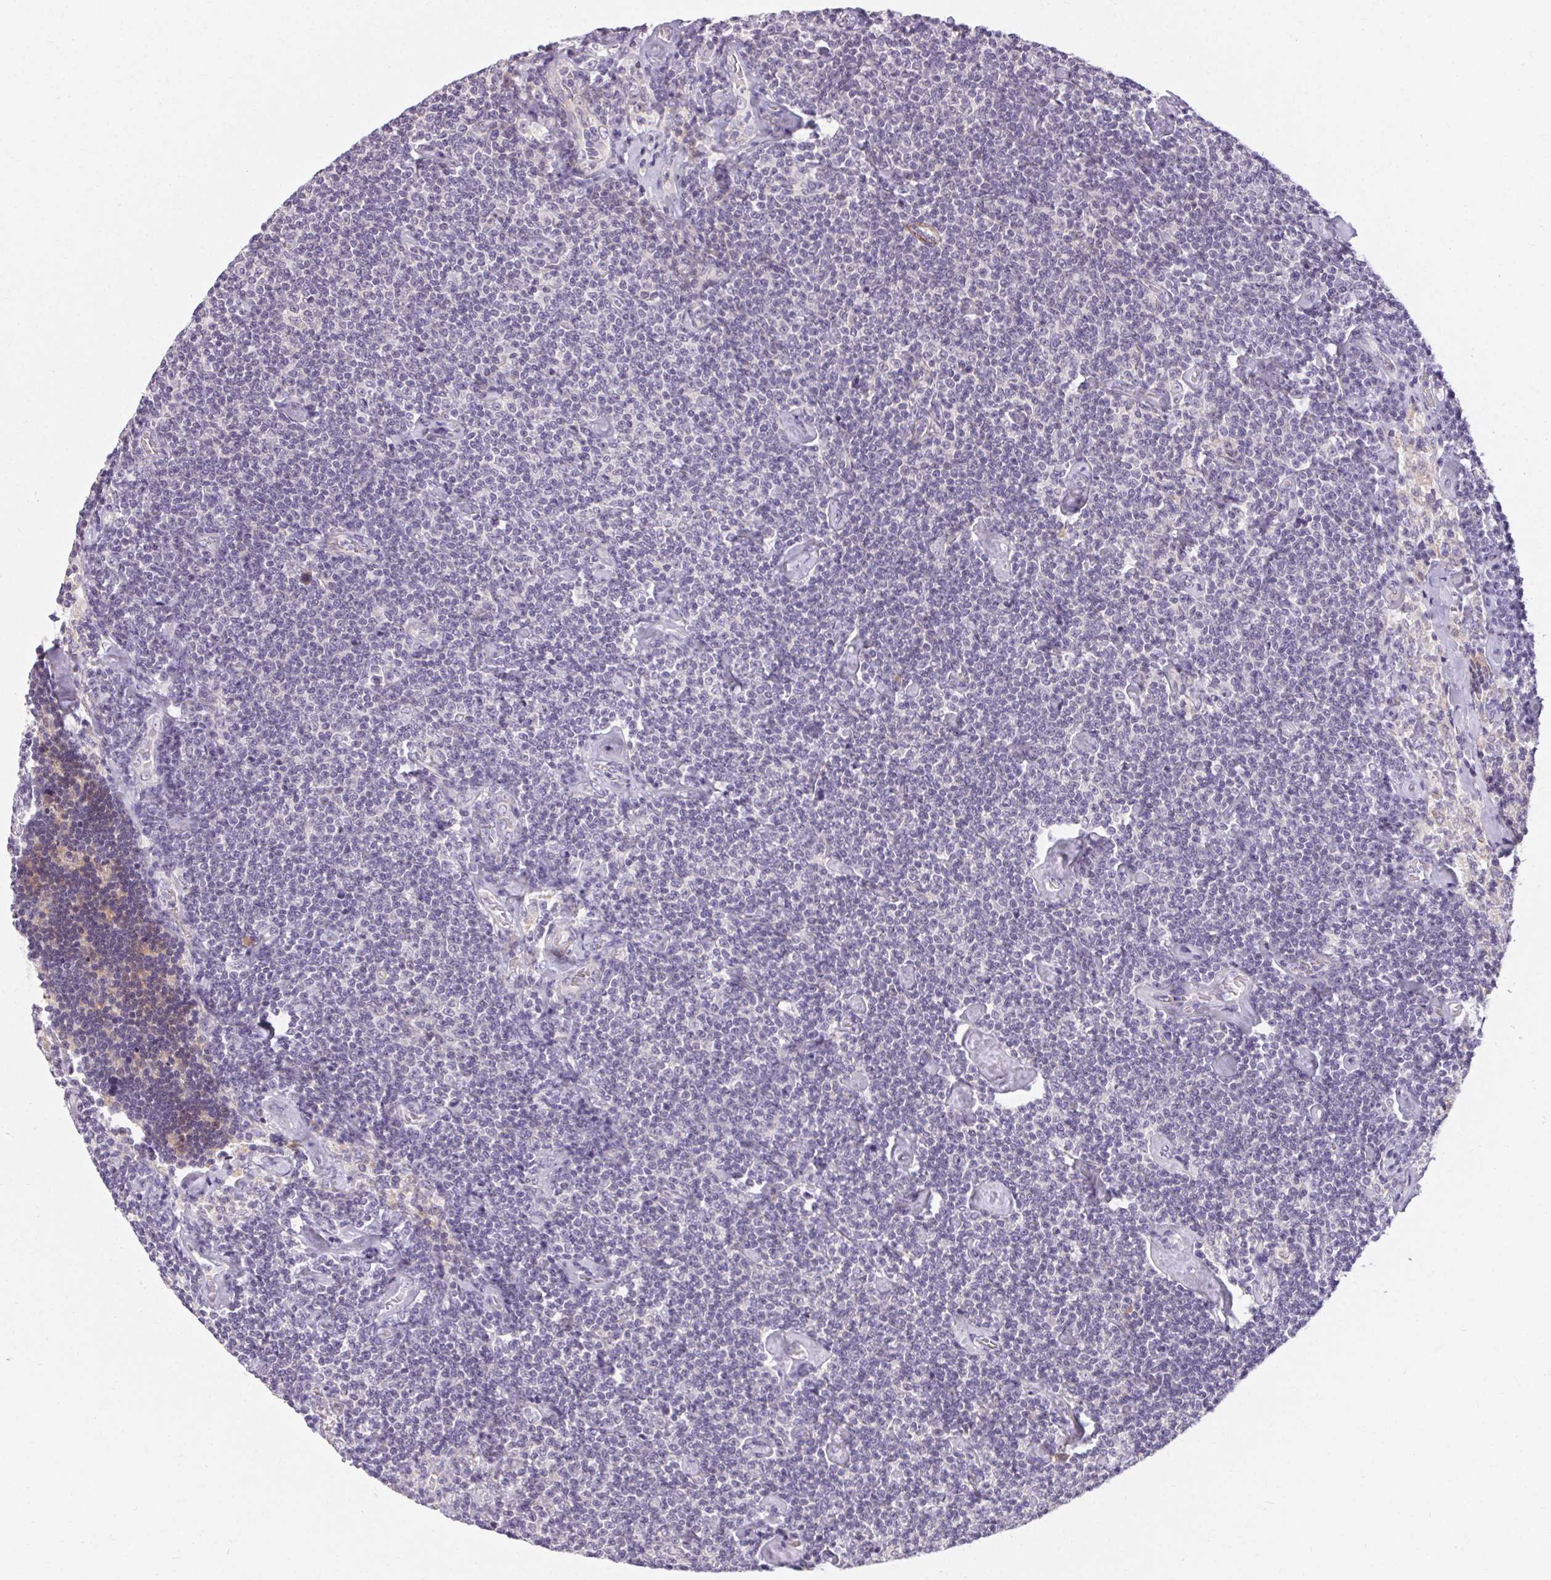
{"staining": {"intensity": "negative", "quantity": "none", "location": "none"}, "tissue": "lymphoma", "cell_type": "Tumor cells", "image_type": "cancer", "snomed": [{"axis": "morphology", "description": "Malignant lymphoma, non-Hodgkin's type, Low grade"}, {"axis": "topography", "description": "Lymph node"}], "caption": "Malignant lymphoma, non-Hodgkin's type (low-grade) was stained to show a protein in brown. There is no significant positivity in tumor cells.", "gene": "TMEM52B", "patient": {"sex": "male", "age": 81}}